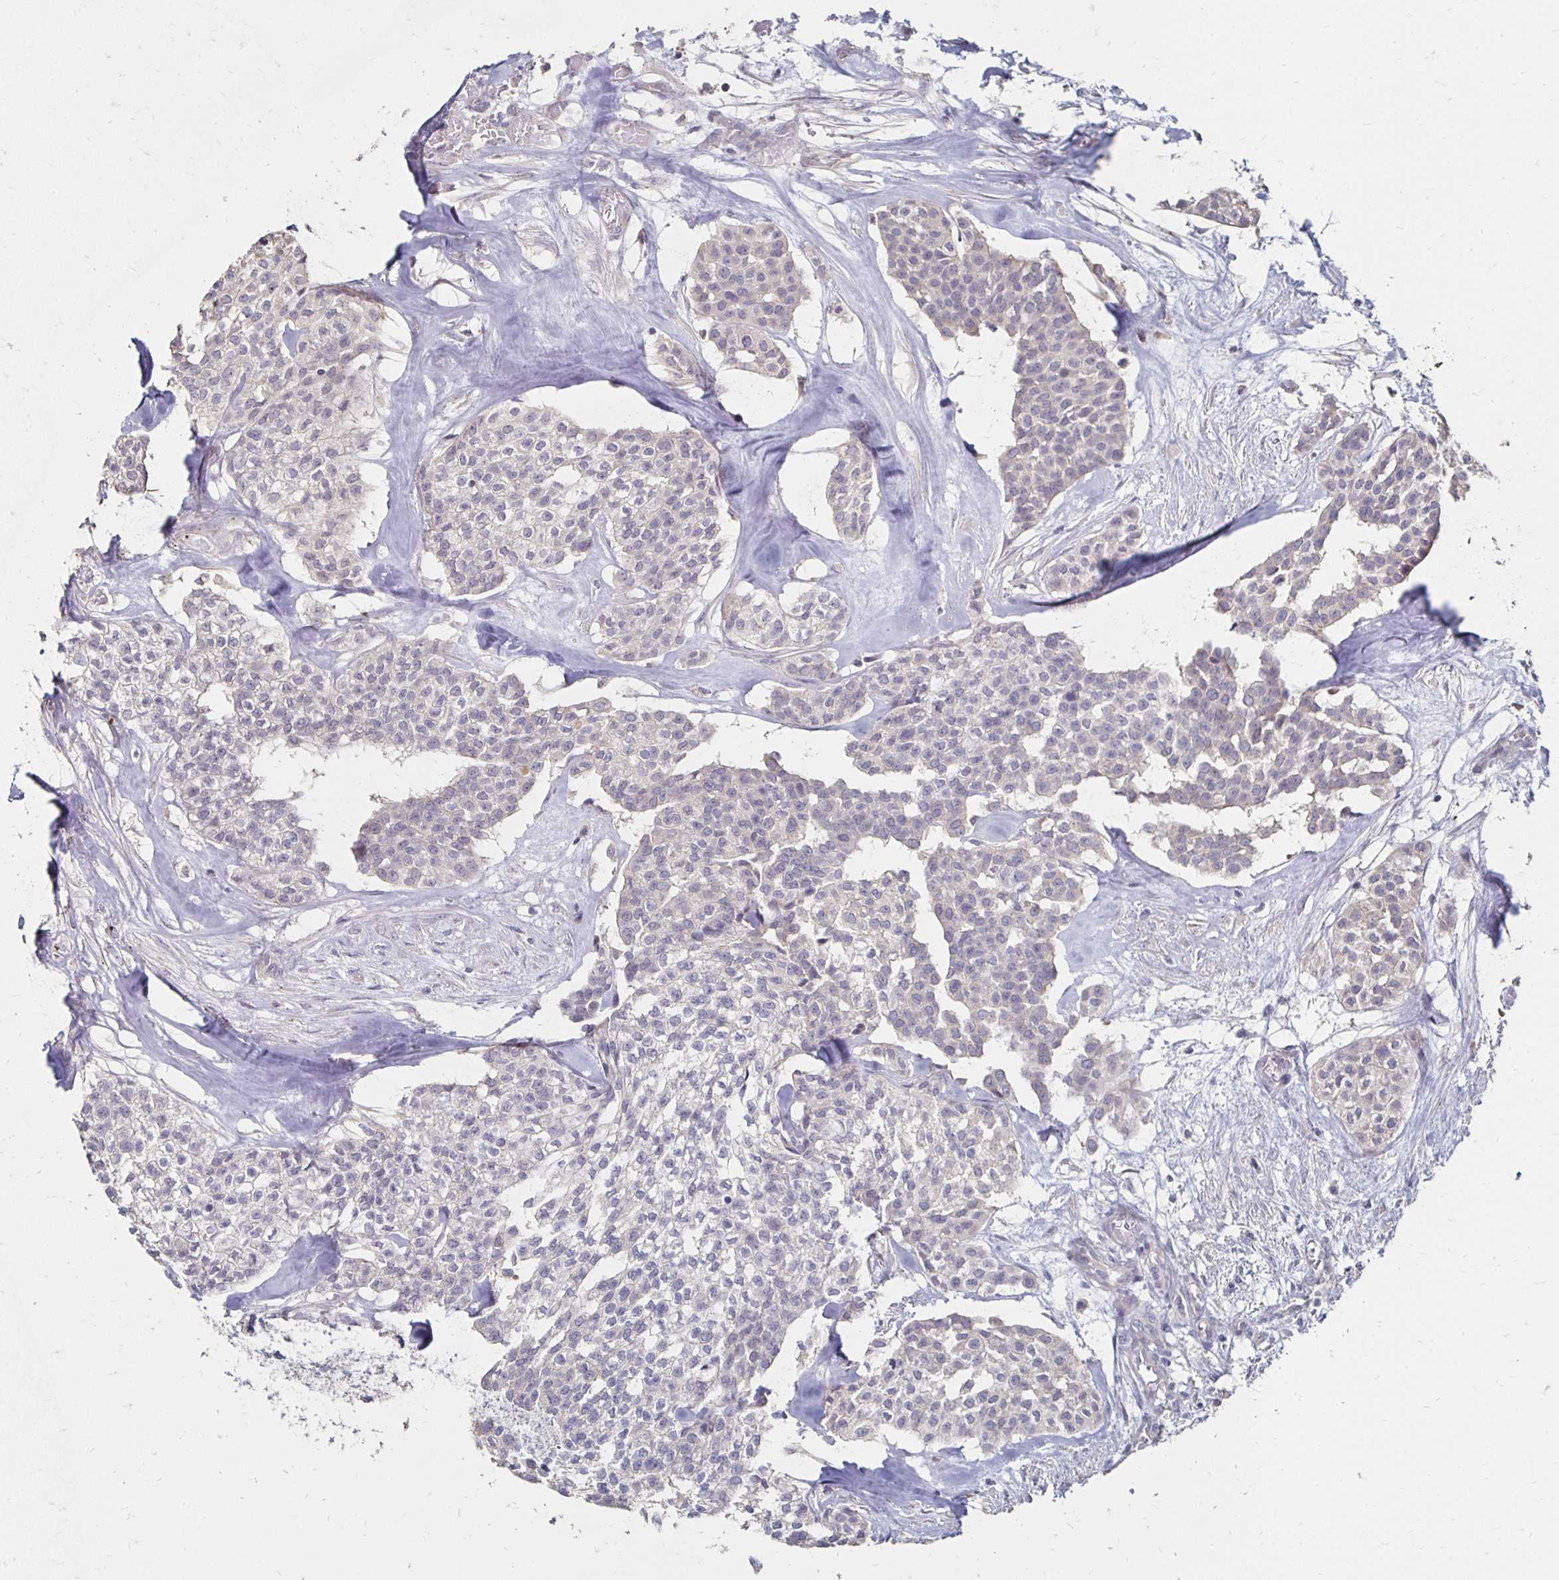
{"staining": {"intensity": "negative", "quantity": "none", "location": "none"}, "tissue": "head and neck cancer", "cell_type": "Tumor cells", "image_type": "cancer", "snomed": [{"axis": "morphology", "description": "Adenocarcinoma, NOS"}, {"axis": "topography", "description": "Head-Neck"}], "caption": "The immunohistochemistry micrograph has no significant positivity in tumor cells of head and neck cancer tissue.", "gene": "ZNF727", "patient": {"sex": "male", "age": 81}}